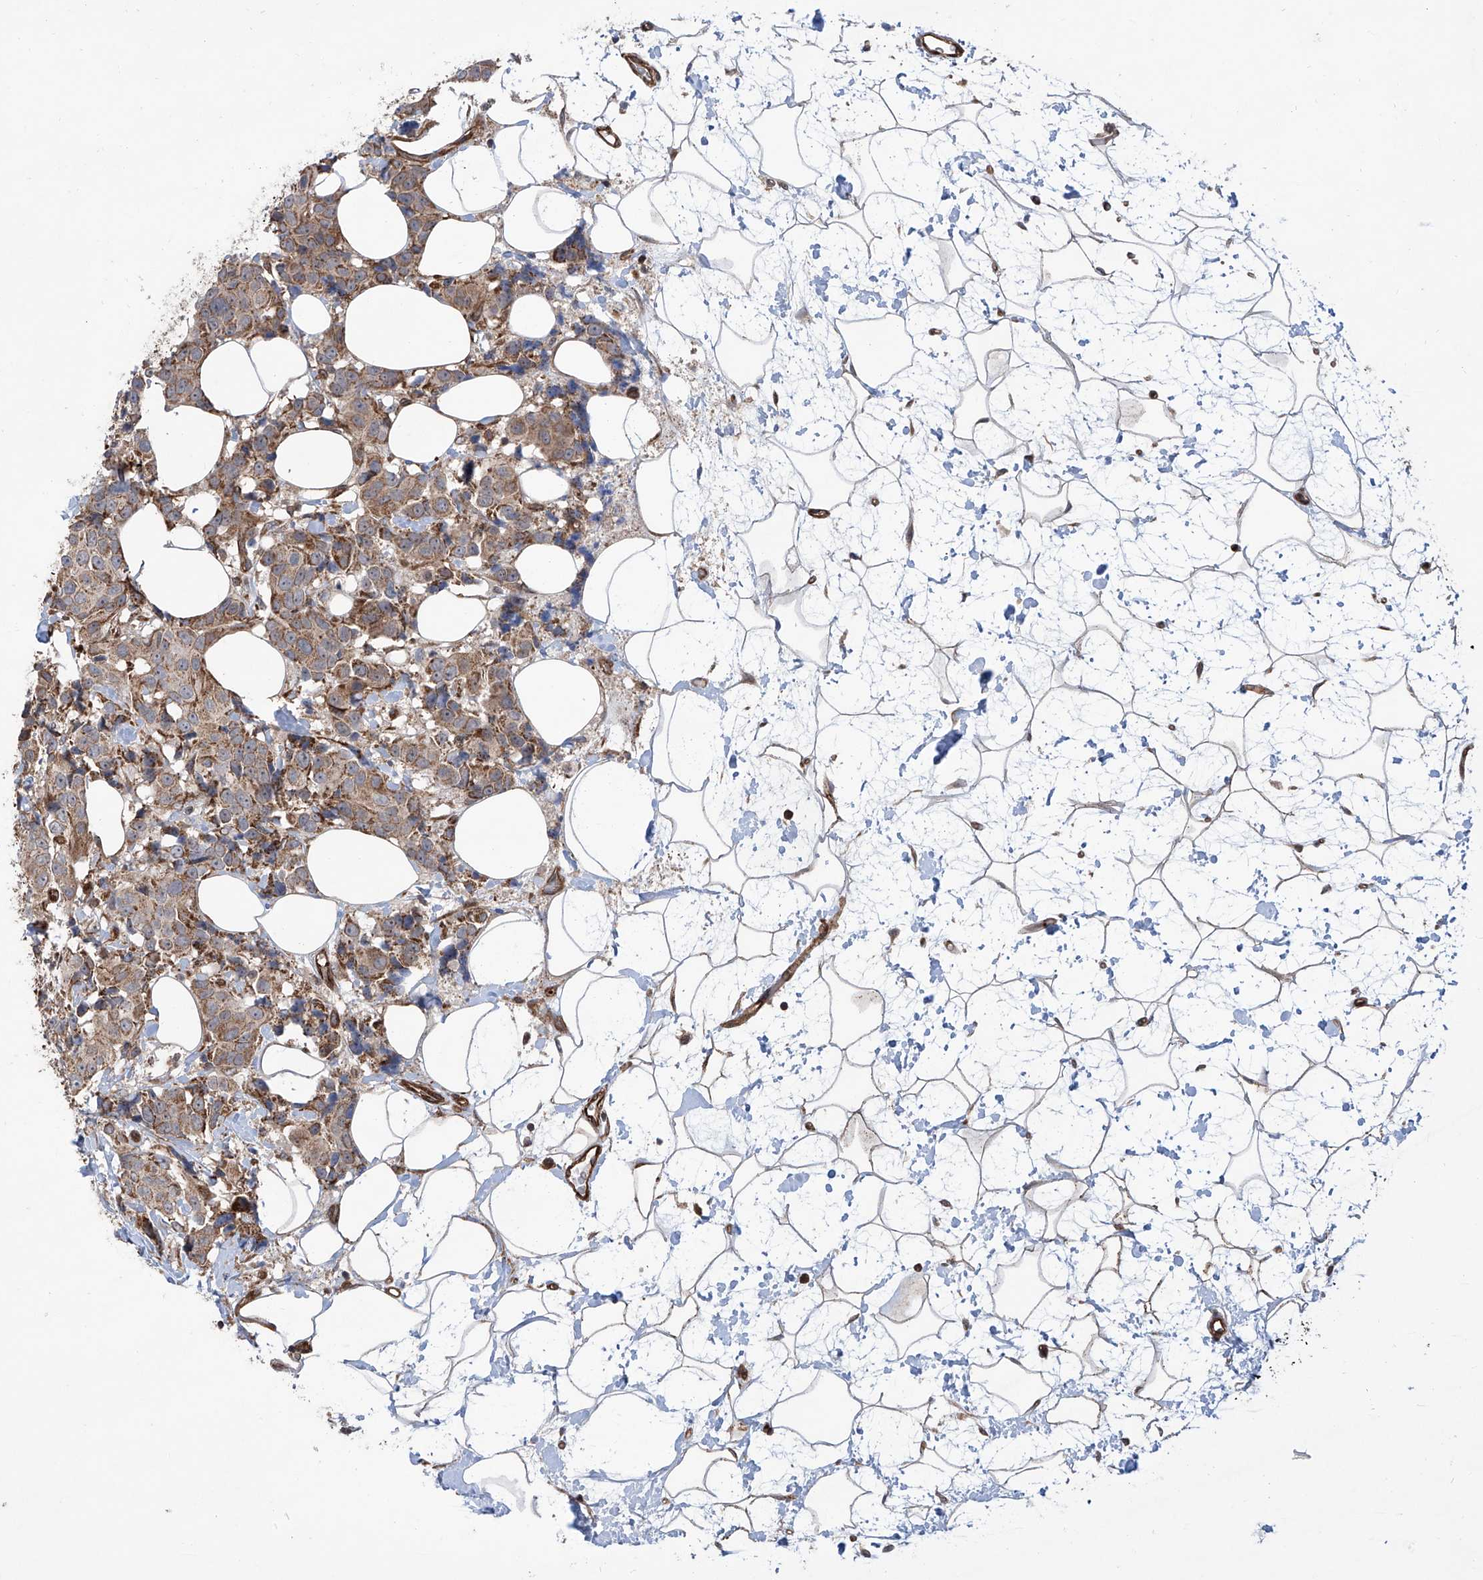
{"staining": {"intensity": "moderate", "quantity": ">75%", "location": "cytoplasmic/membranous"}, "tissue": "breast cancer", "cell_type": "Tumor cells", "image_type": "cancer", "snomed": [{"axis": "morphology", "description": "Normal tissue, NOS"}, {"axis": "morphology", "description": "Duct carcinoma"}, {"axis": "topography", "description": "Breast"}], "caption": "The micrograph displays immunohistochemical staining of breast cancer (infiltrating ductal carcinoma). There is moderate cytoplasmic/membranous positivity is seen in about >75% of tumor cells. (Brightfield microscopy of DAB IHC at high magnification).", "gene": "APAF1", "patient": {"sex": "female", "age": 39}}